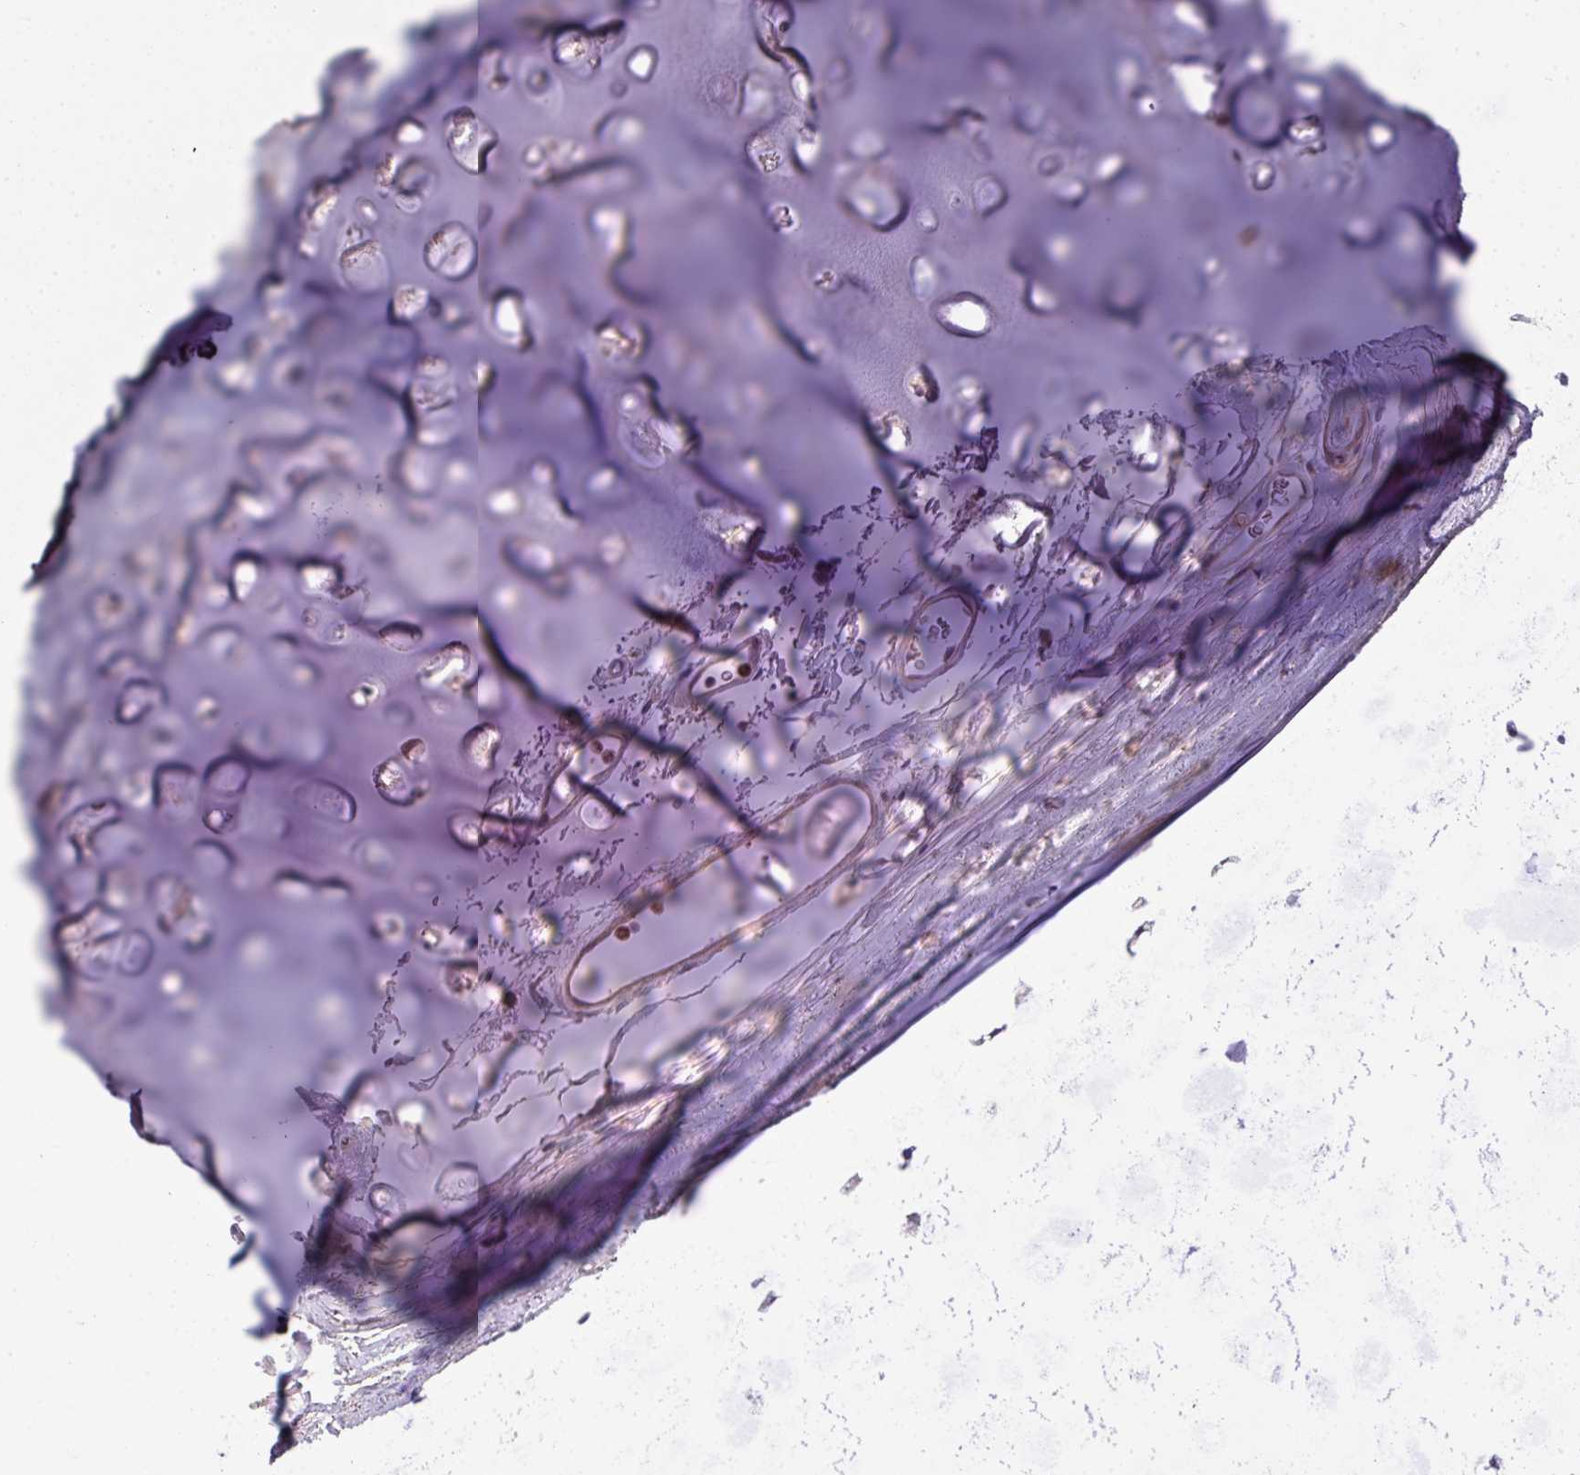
{"staining": {"intensity": "negative", "quantity": "none", "location": "none"}, "tissue": "adipose tissue", "cell_type": "Adipocytes", "image_type": "normal", "snomed": [{"axis": "morphology", "description": "Normal tissue, NOS"}, {"axis": "topography", "description": "Lymph node"}, {"axis": "topography", "description": "Cartilage tissue"}, {"axis": "topography", "description": "Bronchus"}], "caption": "Adipocytes show no significant expression in unremarkable adipose tissue. The staining was performed using DAB to visualize the protein expression in brown, while the nuclei were stained in blue with hematoxylin (Magnification: 20x).", "gene": "PAPLN", "patient": {"sex": "female", "age": 70}}